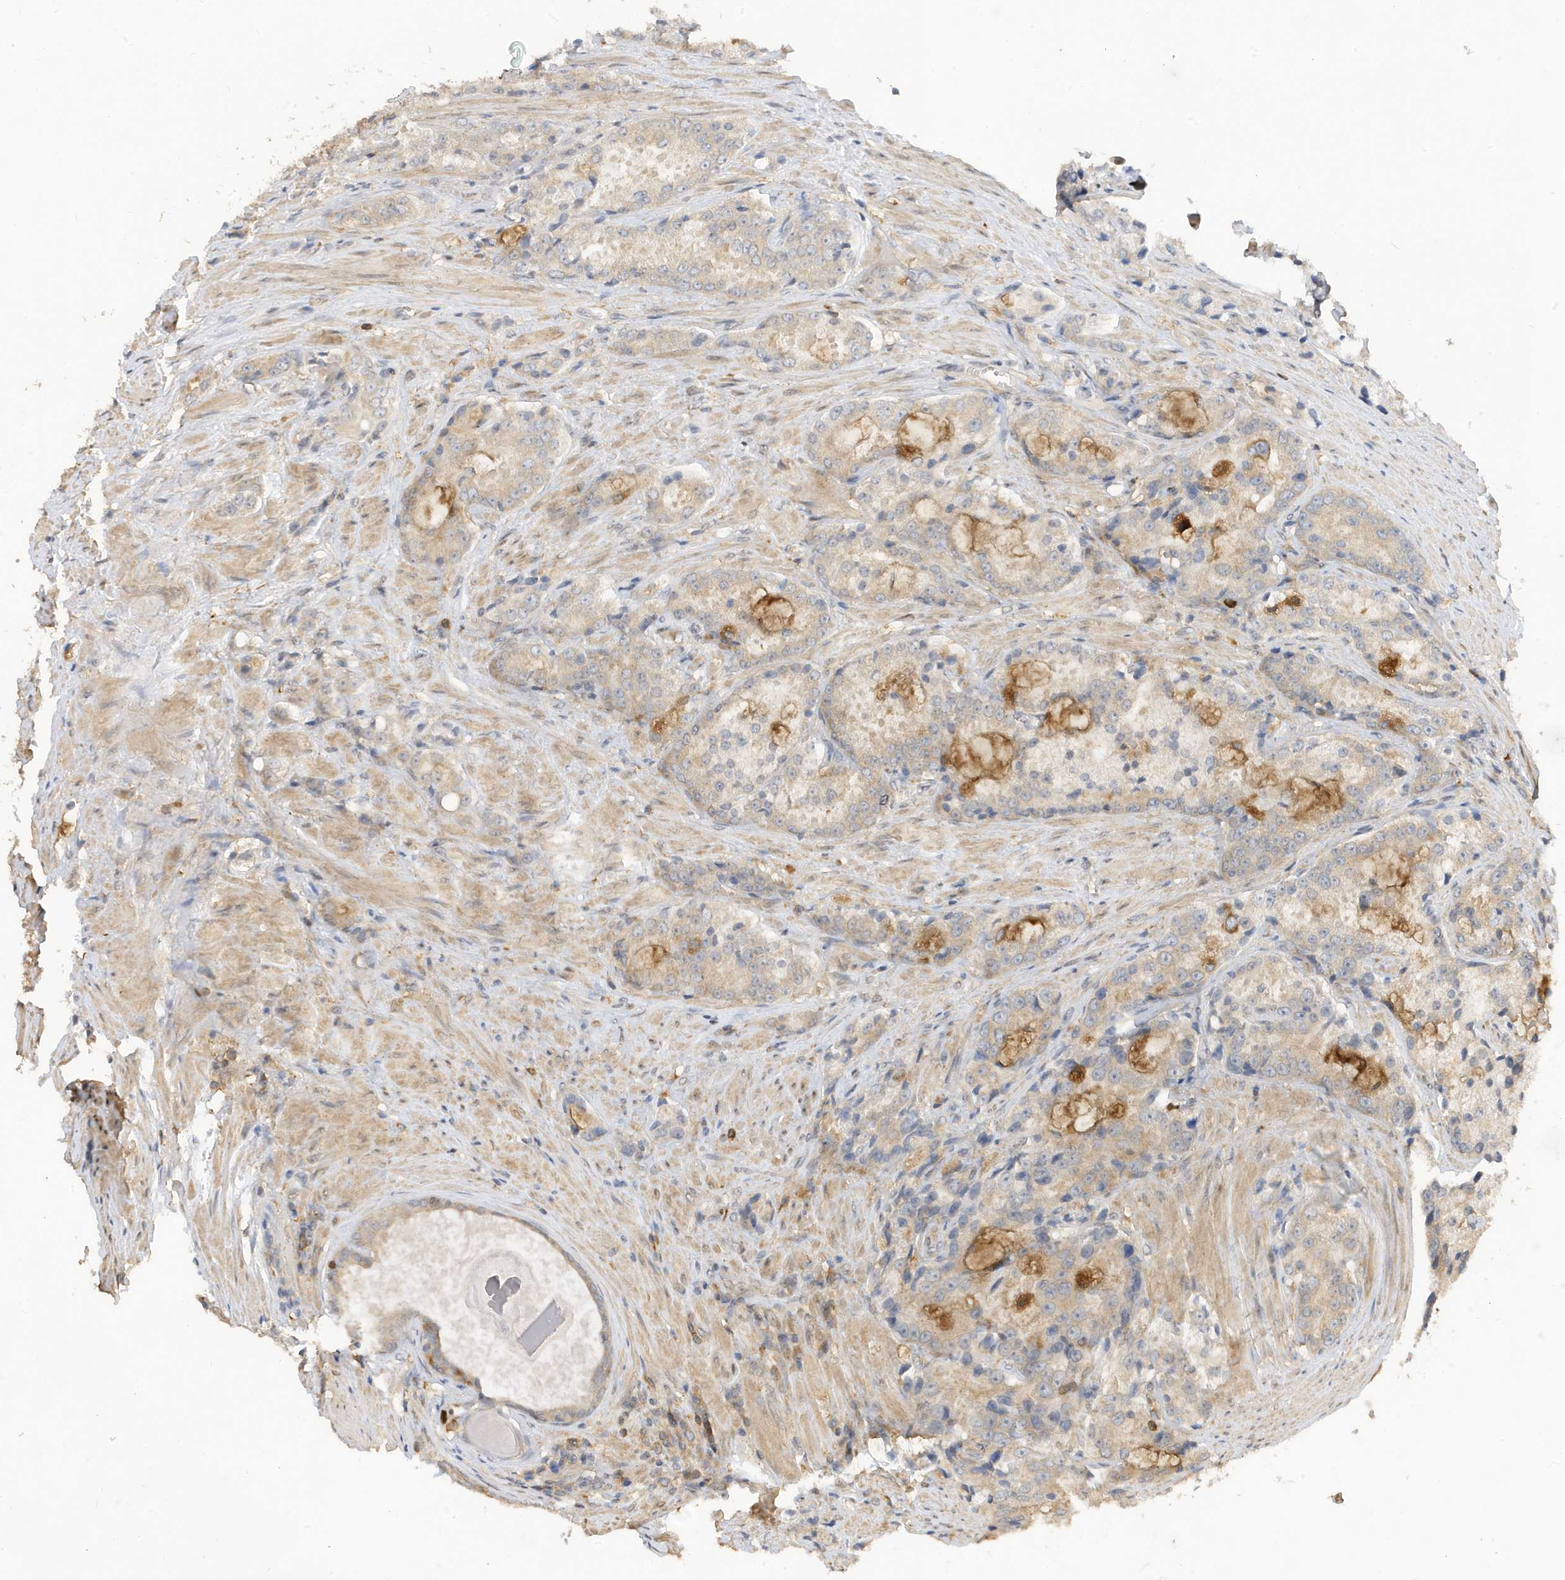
{"staining": {"intensity": "weak", "quantity": "<25%", "location": "cytoplasmic/membranous"}, "tissue": "prostate cancer", "cell_type": "Tumor cells", "image_type": "cancer", "snomed": [{"axis": "morphology", "description": "Adenocarcinoma, High grade"}, {"axis": "topography", "description": "Prostate"}], "caption": "This is an immunohistochemistry histopathology image of adenocarcinoma (high-grade) (prostate). There is no staining in tumor cells.", "gene": "TAB3", "patient": {"sex": "male", "age": 66}}